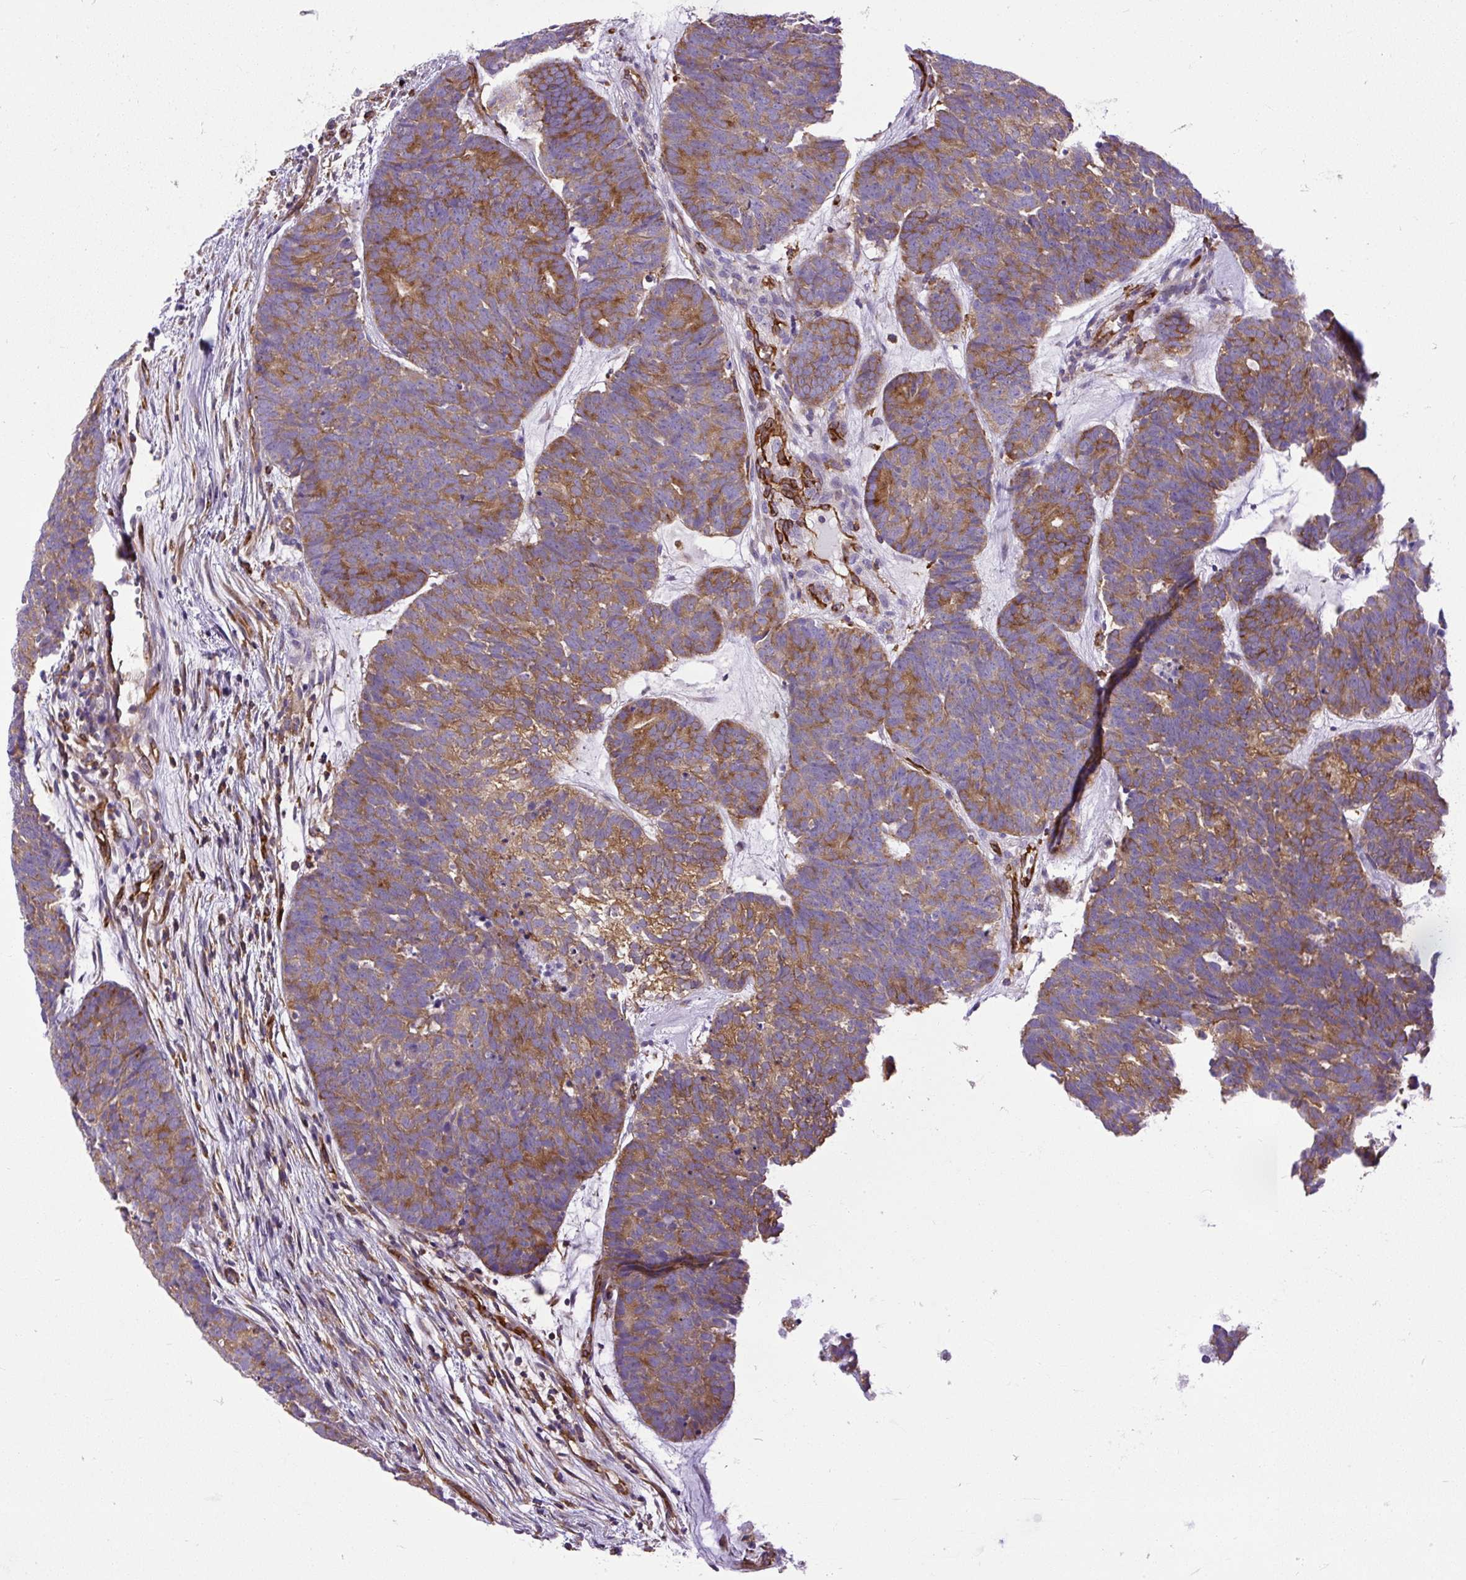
{"staining": {"intensity": "moderate", "quantity": ">75%", "location": "cytoplasmic/membranous"}, "tissue": "head and neck cancer", "cell_type": "Tumor cells", "image_type": "cancer", "snomed": [{"axis": "morphology", "description": "Adenocarcinoma, NOS"}, {"axis": "topography", "description": "Head-Neck"}], "caption": "A medium amount of moderate cytoplasmic/membranous expression is present in approximately >75% of tumor cells in adenocarcinoma (head and neck) tissue.", "gene": "MAP1S", "patient": {"sex": "female", "age": 81}}